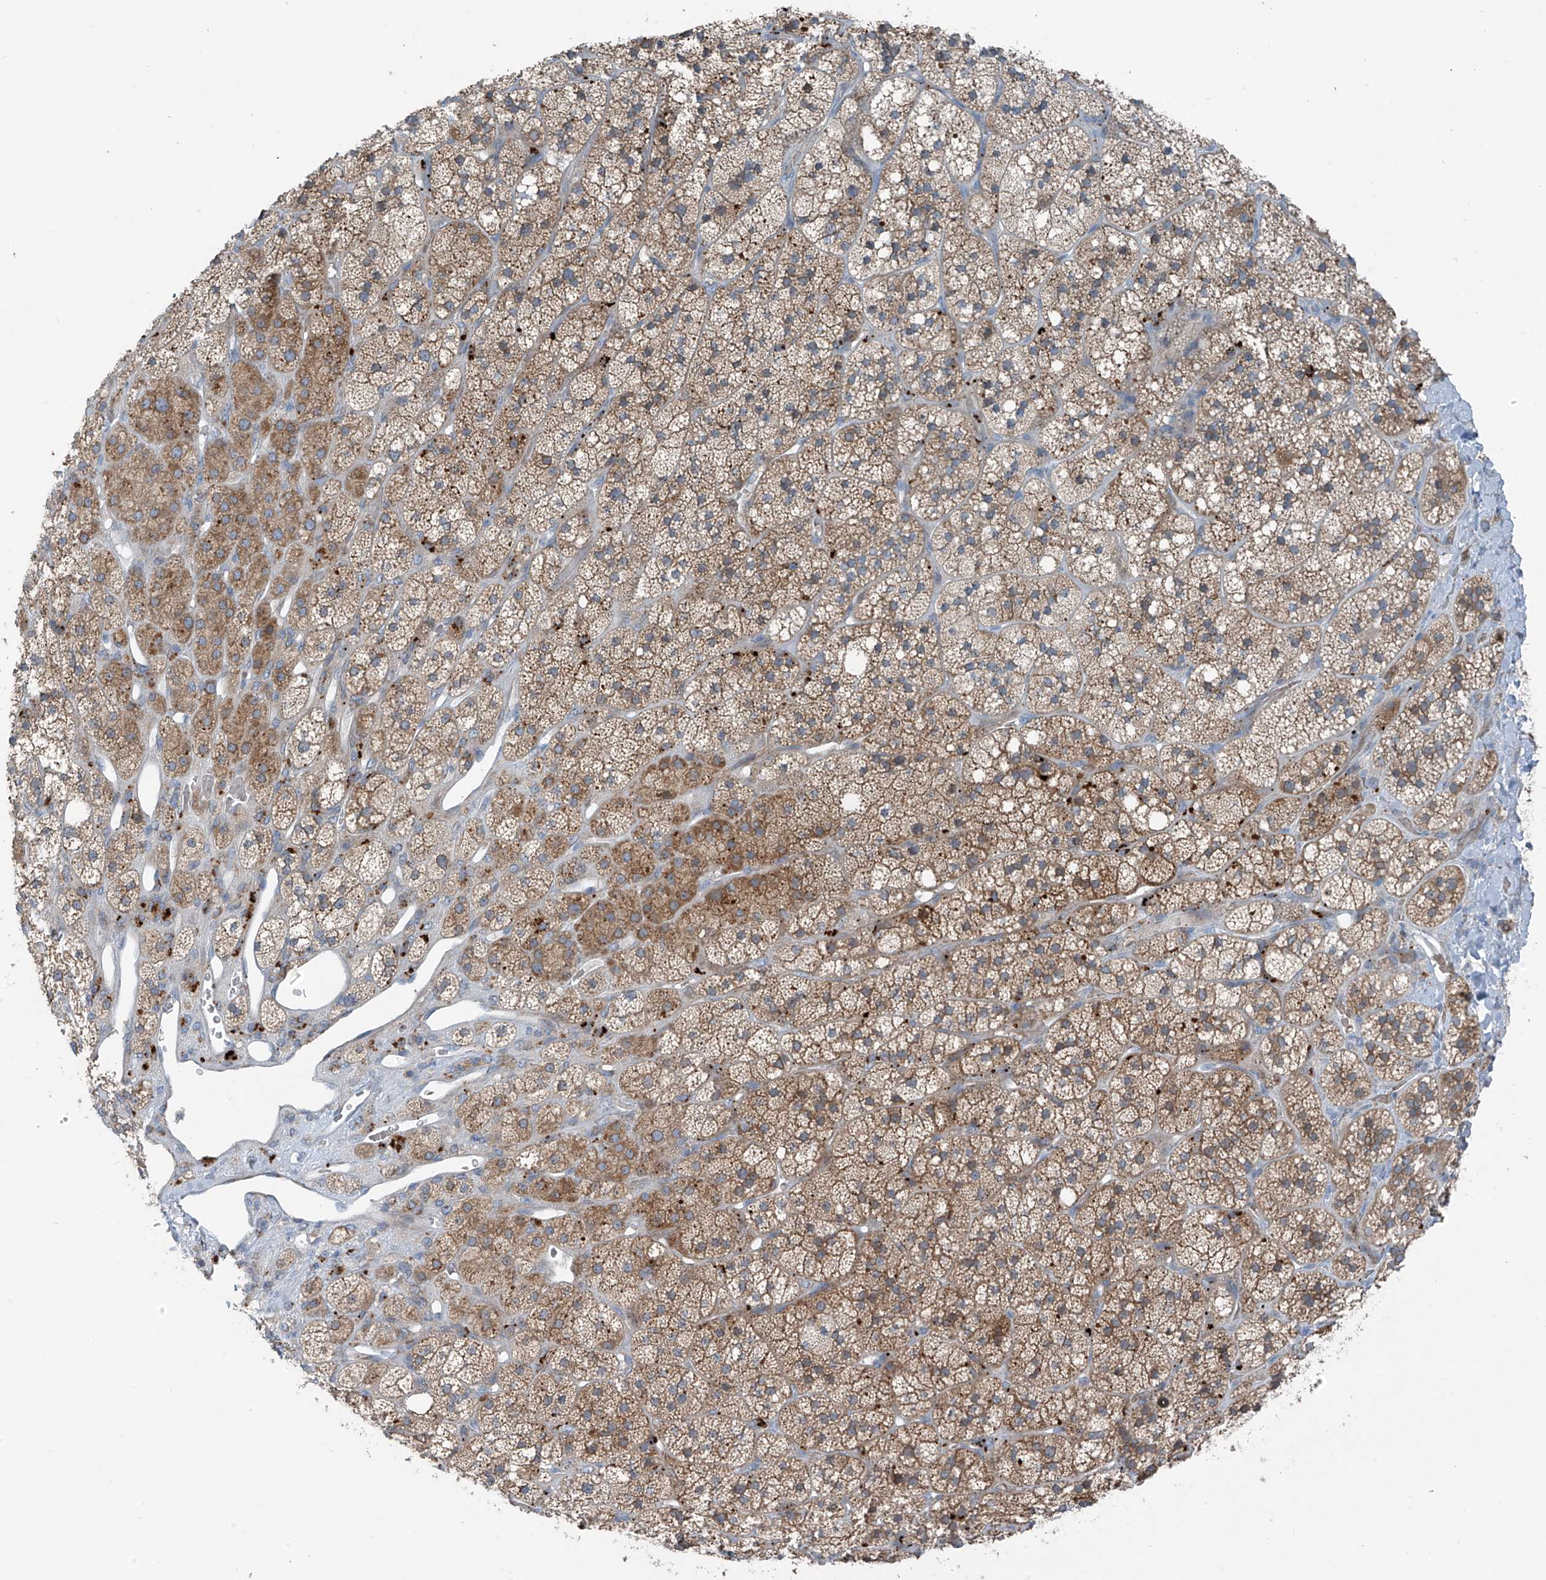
{"staining": {"intensity": "strong", "quantity": ">75%", "location": "cytoplasmic/membranous"}, "tissue": "adrenal gland", "cell_type": "Glandular cells", "image_type": "normal", "snomed": [{"axis": "morphology", "description": "Normal tissue, NOS"}, {"axis": "topography", "description": "Adrenal gland"}], "caption": "Glandular cells show high levels of strong cytoplasmic/membranous staining in approximately >75% of cells in unremarkable adrenal gland.", "gene": "SLC12A6", "patient": {"sex": "male", "age": 61}}